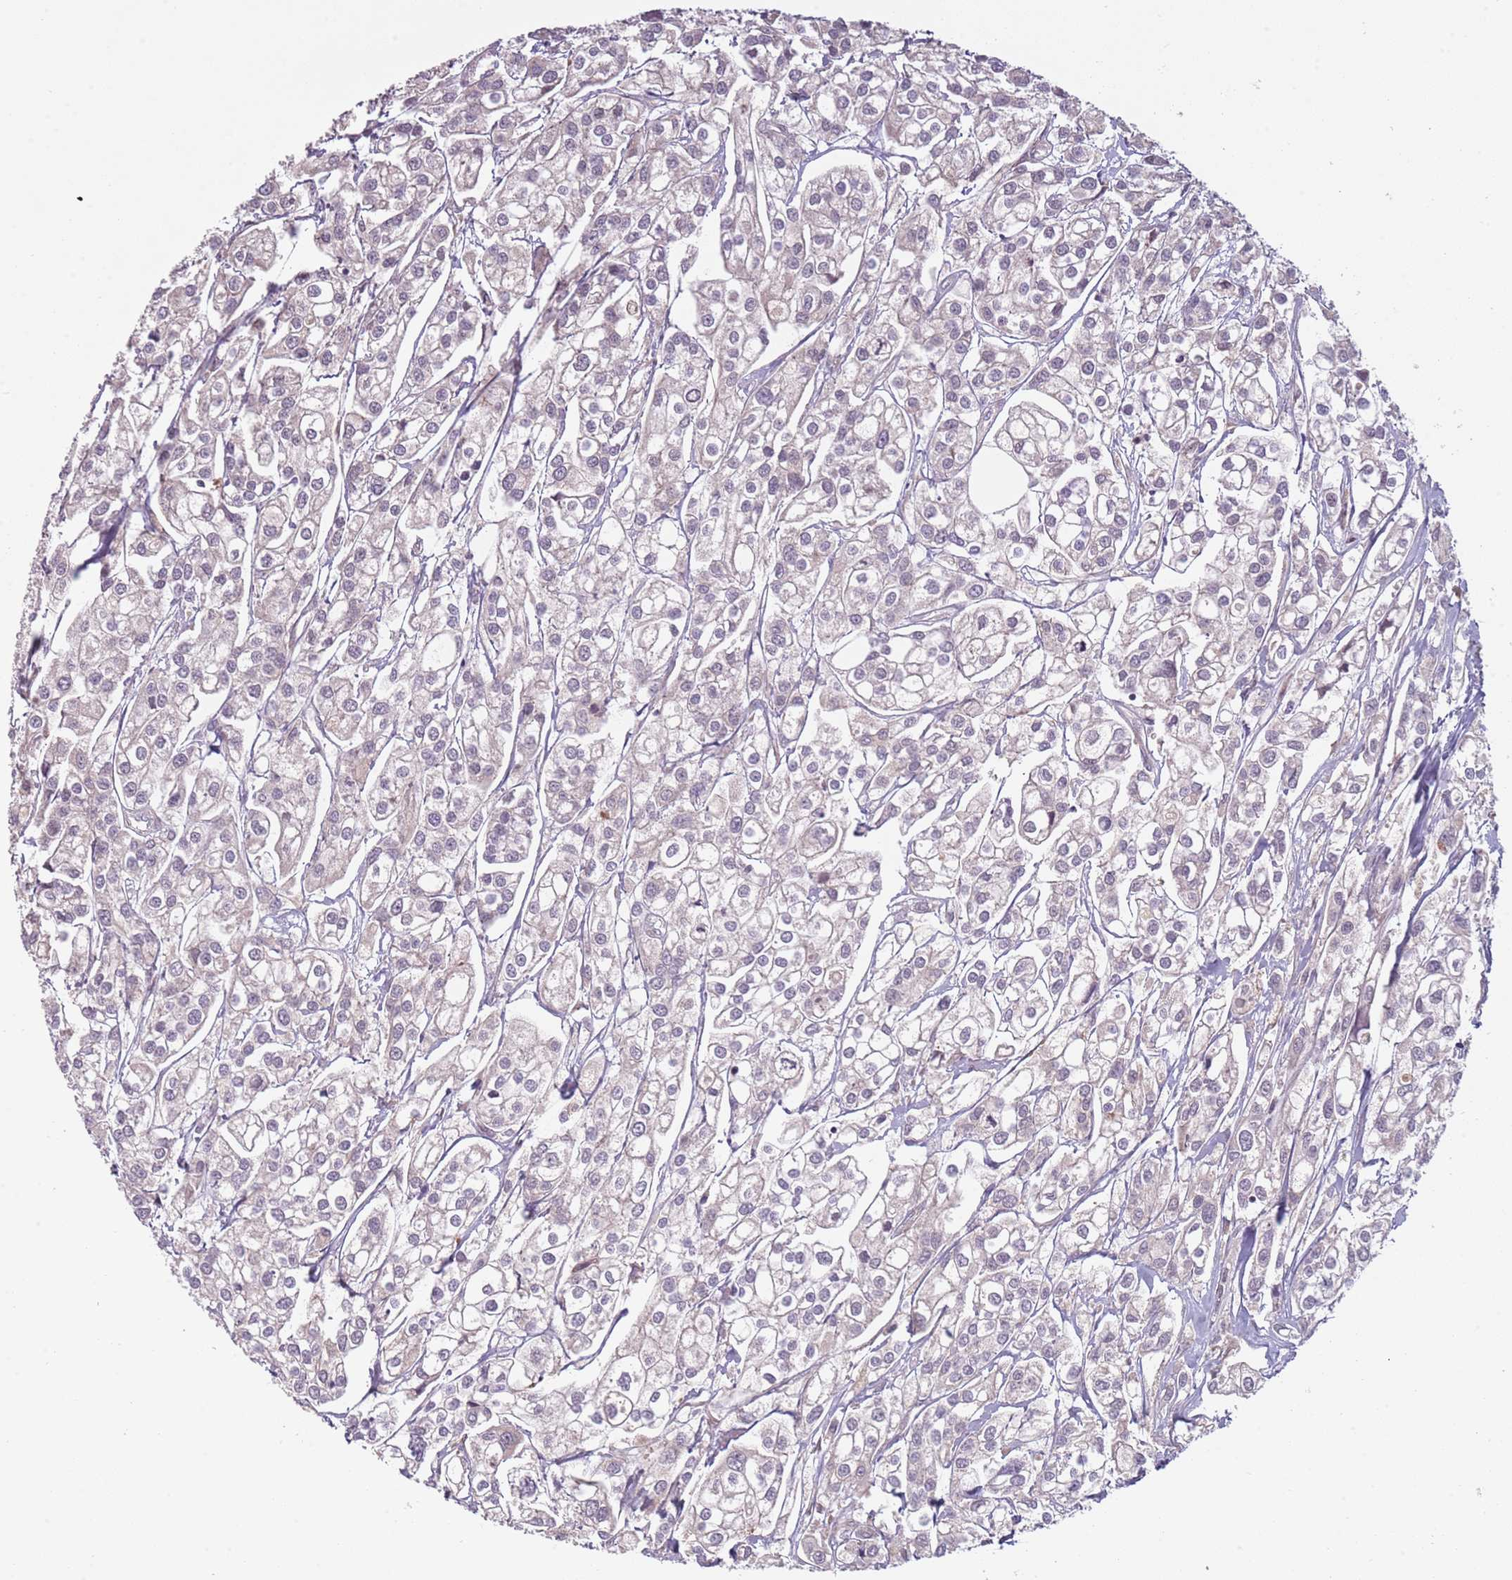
{"staining": {"intensity": "negative", "quantity": "none", "location": "none"}, "tissue": "urothelial cancer", "cell_type": "Tumor cells", "image_type": "cancer", "snomed": [{"axis": "morphology", "description": "Urothelial carcinoma, High grade"}, {"axis": "topography", "description": "Urinary bladder"}], "caption": "DAB (3,3'-diaminobenzidine) immunohistochemical staining of human urothelial cancer exhibits no significant expression in tumor cells.", "gene": "ADGRG1", "patient": {"sex": "male", "age": 67}}